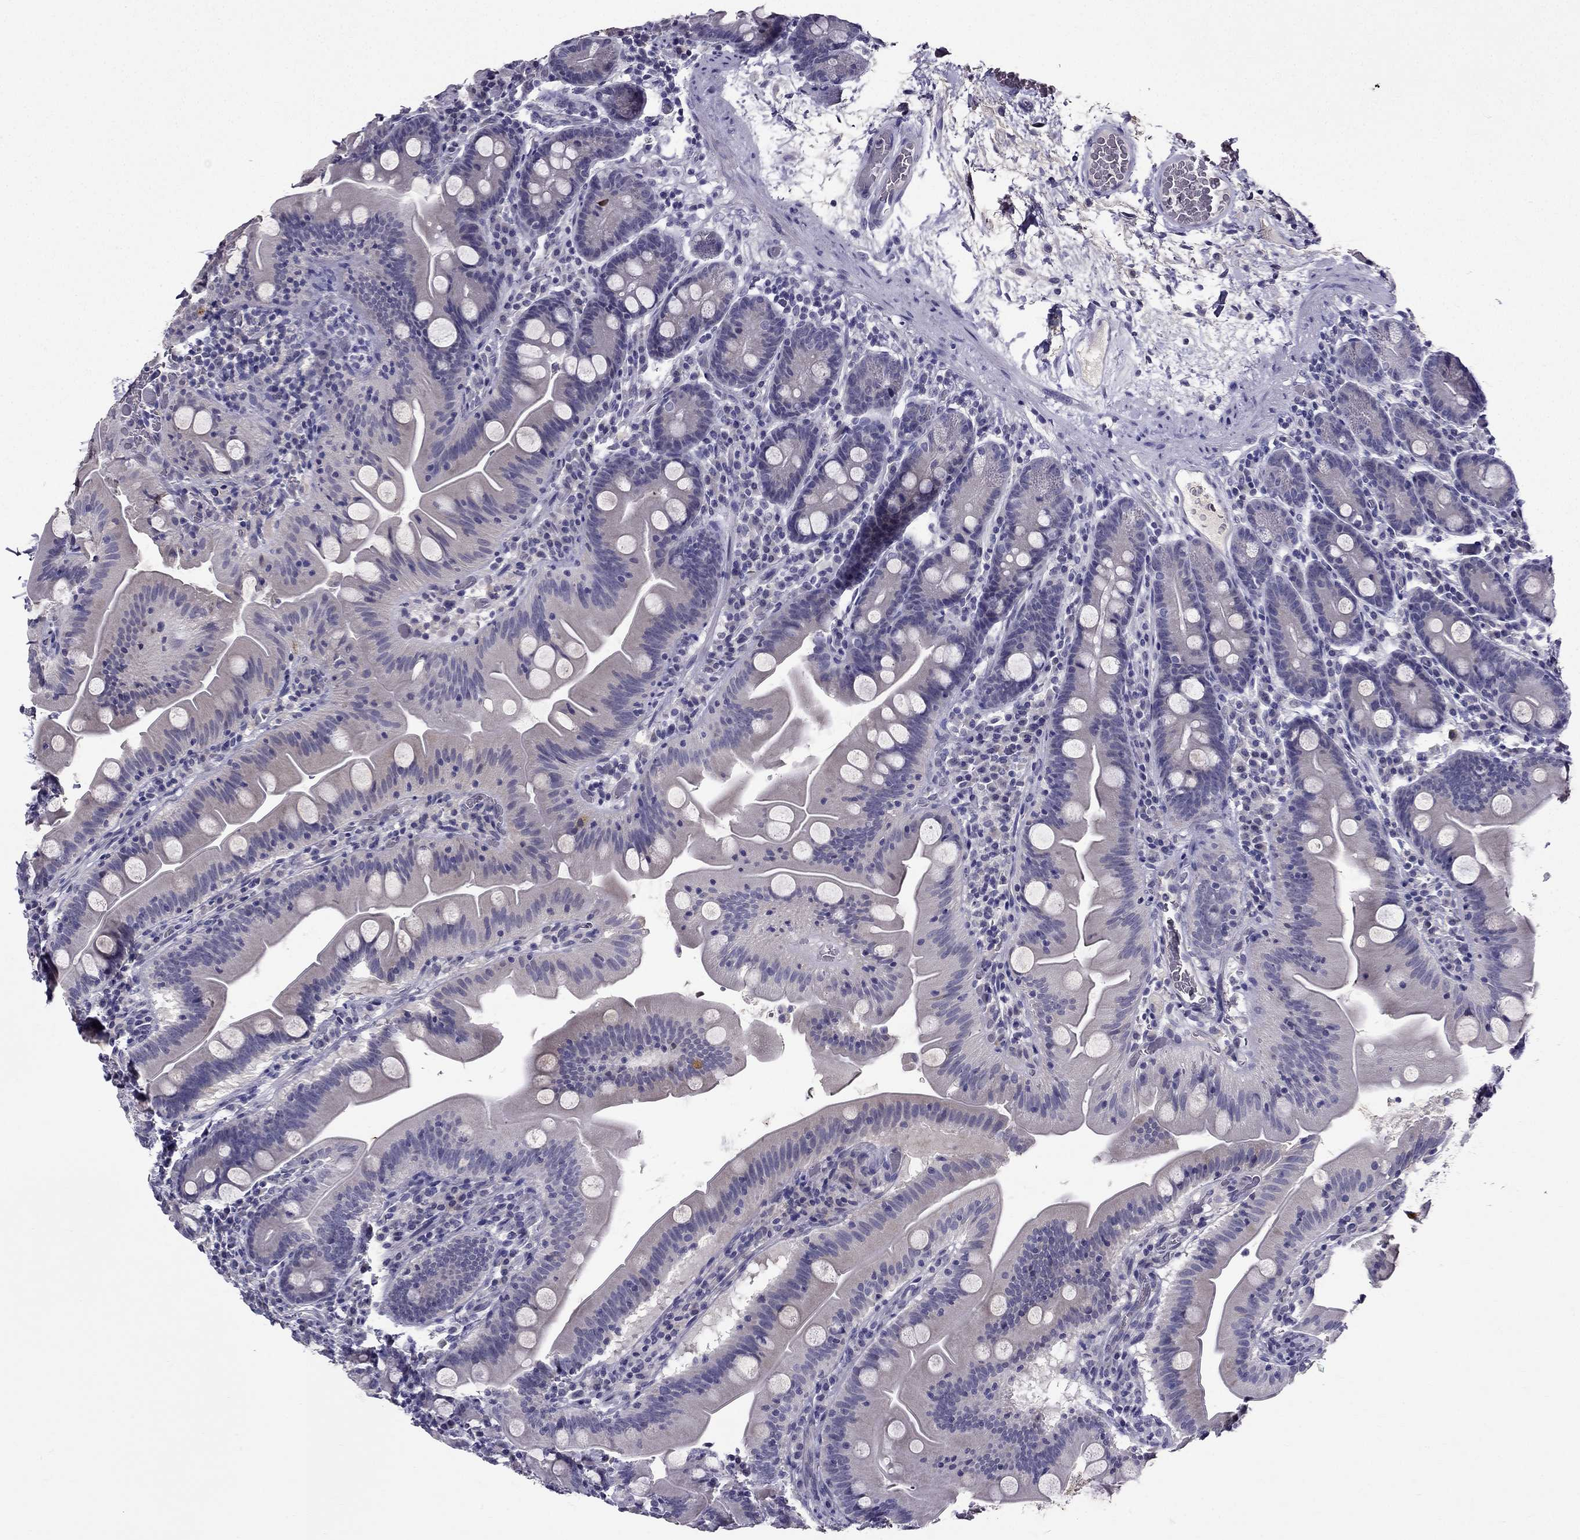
{"staining": {"intensity": "negative", "quantity": "none", "location": "none"}, "tissue": "small intestine", "cell_type": "Glandular cells", "image_type": "normal", "snomed": [{"axis": "morphology", "description": "Normal tissue, NOS"}, {"axis": "topography", "description": "Small intestine"}], "caption": "High power microscopy image of an immunohistochemistry (IHC) micrograph of unremarkable small intestine, revealing no significant expression in glandular cells.", "gene": "DUSP15", "patient": {"sex": "male", "age": 37}}